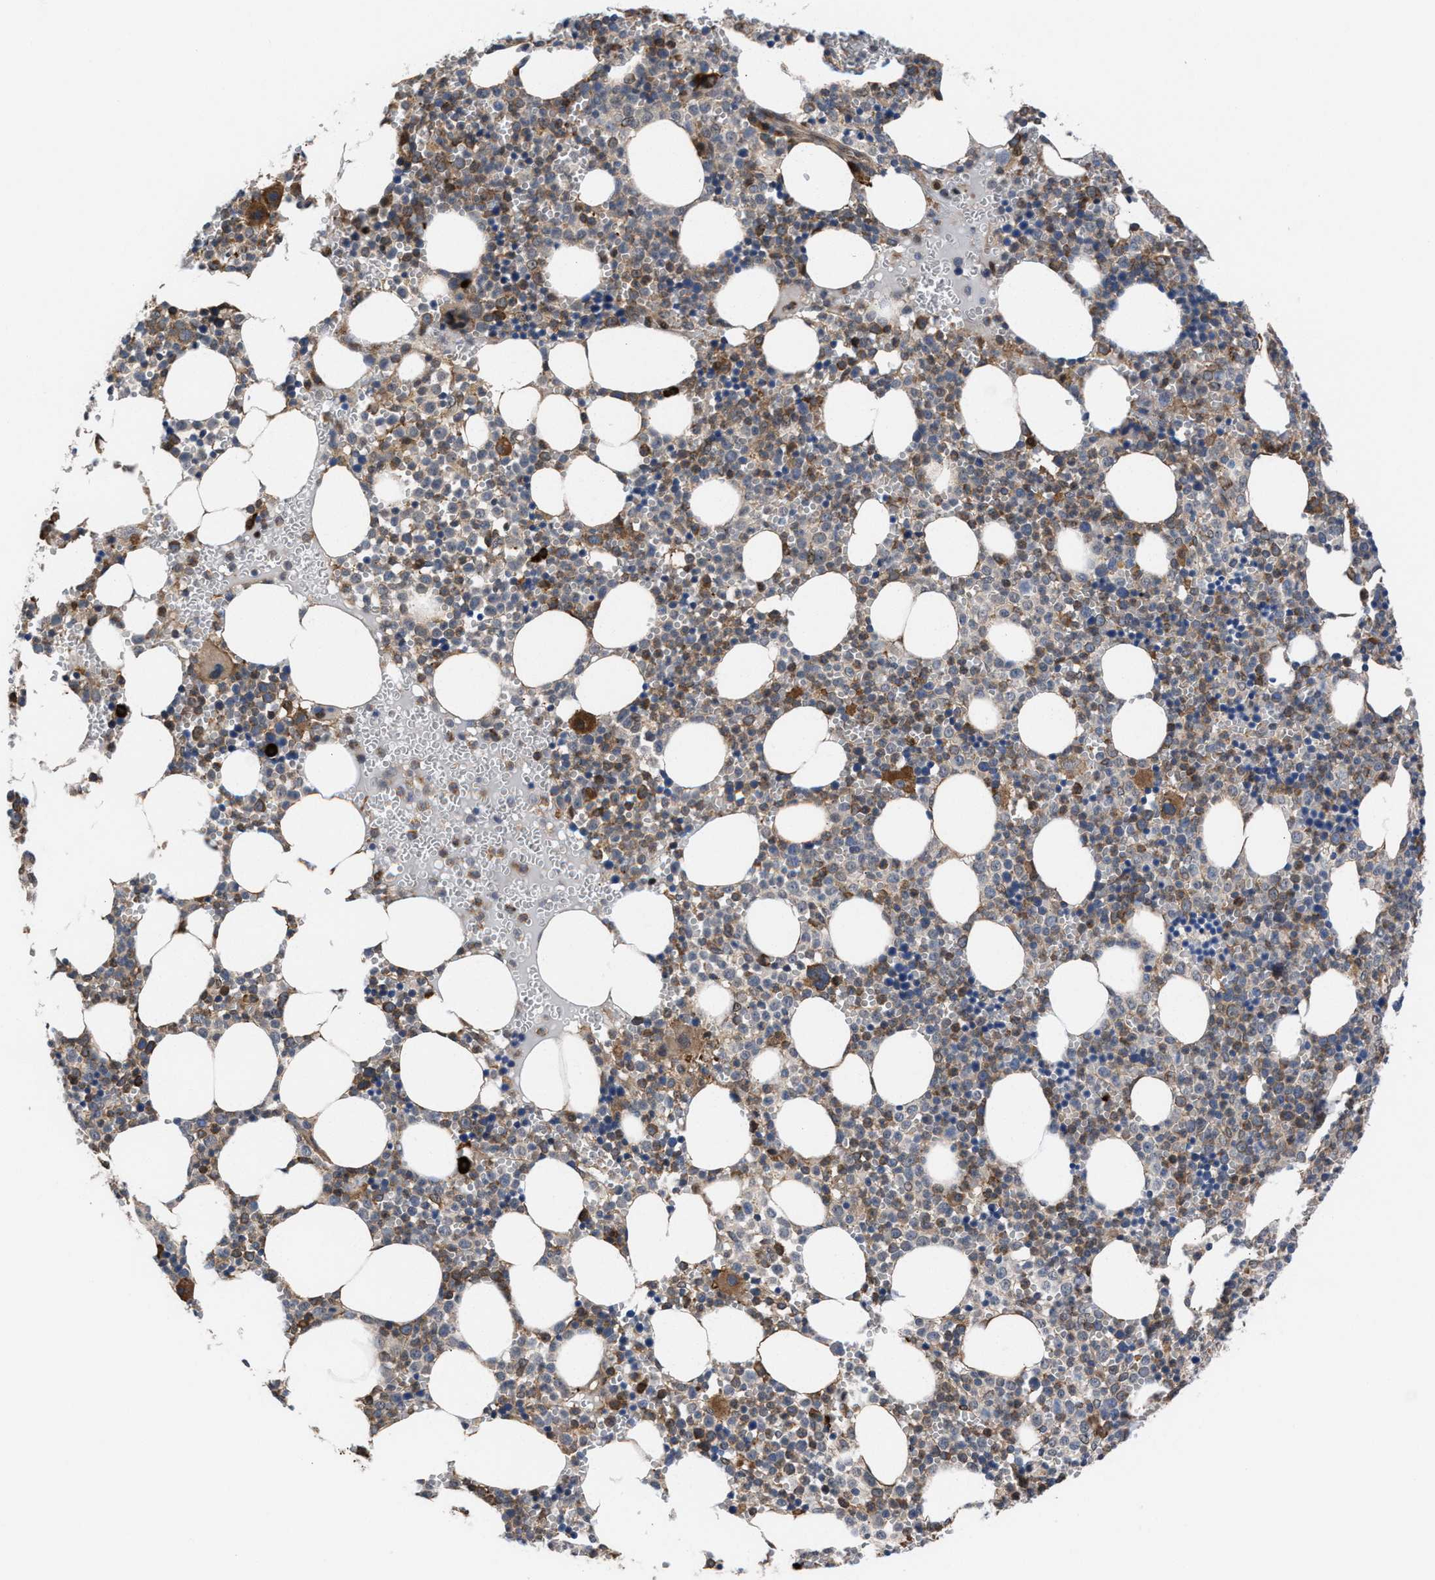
{"staining": {"intensity": "moderate", "quantity": "25%-75%", "location": "cytoplasmic/membranous"}, "tissue": "bone marrow", "cell_type": "Hematopoietic cells", "image_type": "normal", "snomed": [{"axis": "morphology", "description": "Normal tissue, NOS"}, {"axis": "morphology", "description": "Inflammation, NOS"}, {"axis": "topography", "description": "Bone marrow"}], "caption": "High-power microscopy captured an immunohistochemistry photomicrograph of normal bone marrow, revealing moderate cytoplasmic/membranous expression in approximately 25%-75% of hematopoietic cells. (Stains: DAB (3,3'-diaminobenzidine) in brown, nuclei in blue, Microscopy: brightfield microscopy at high magnification).", "gene": "TP53BP2", "patient": {"sex": "female", "age": 67}}